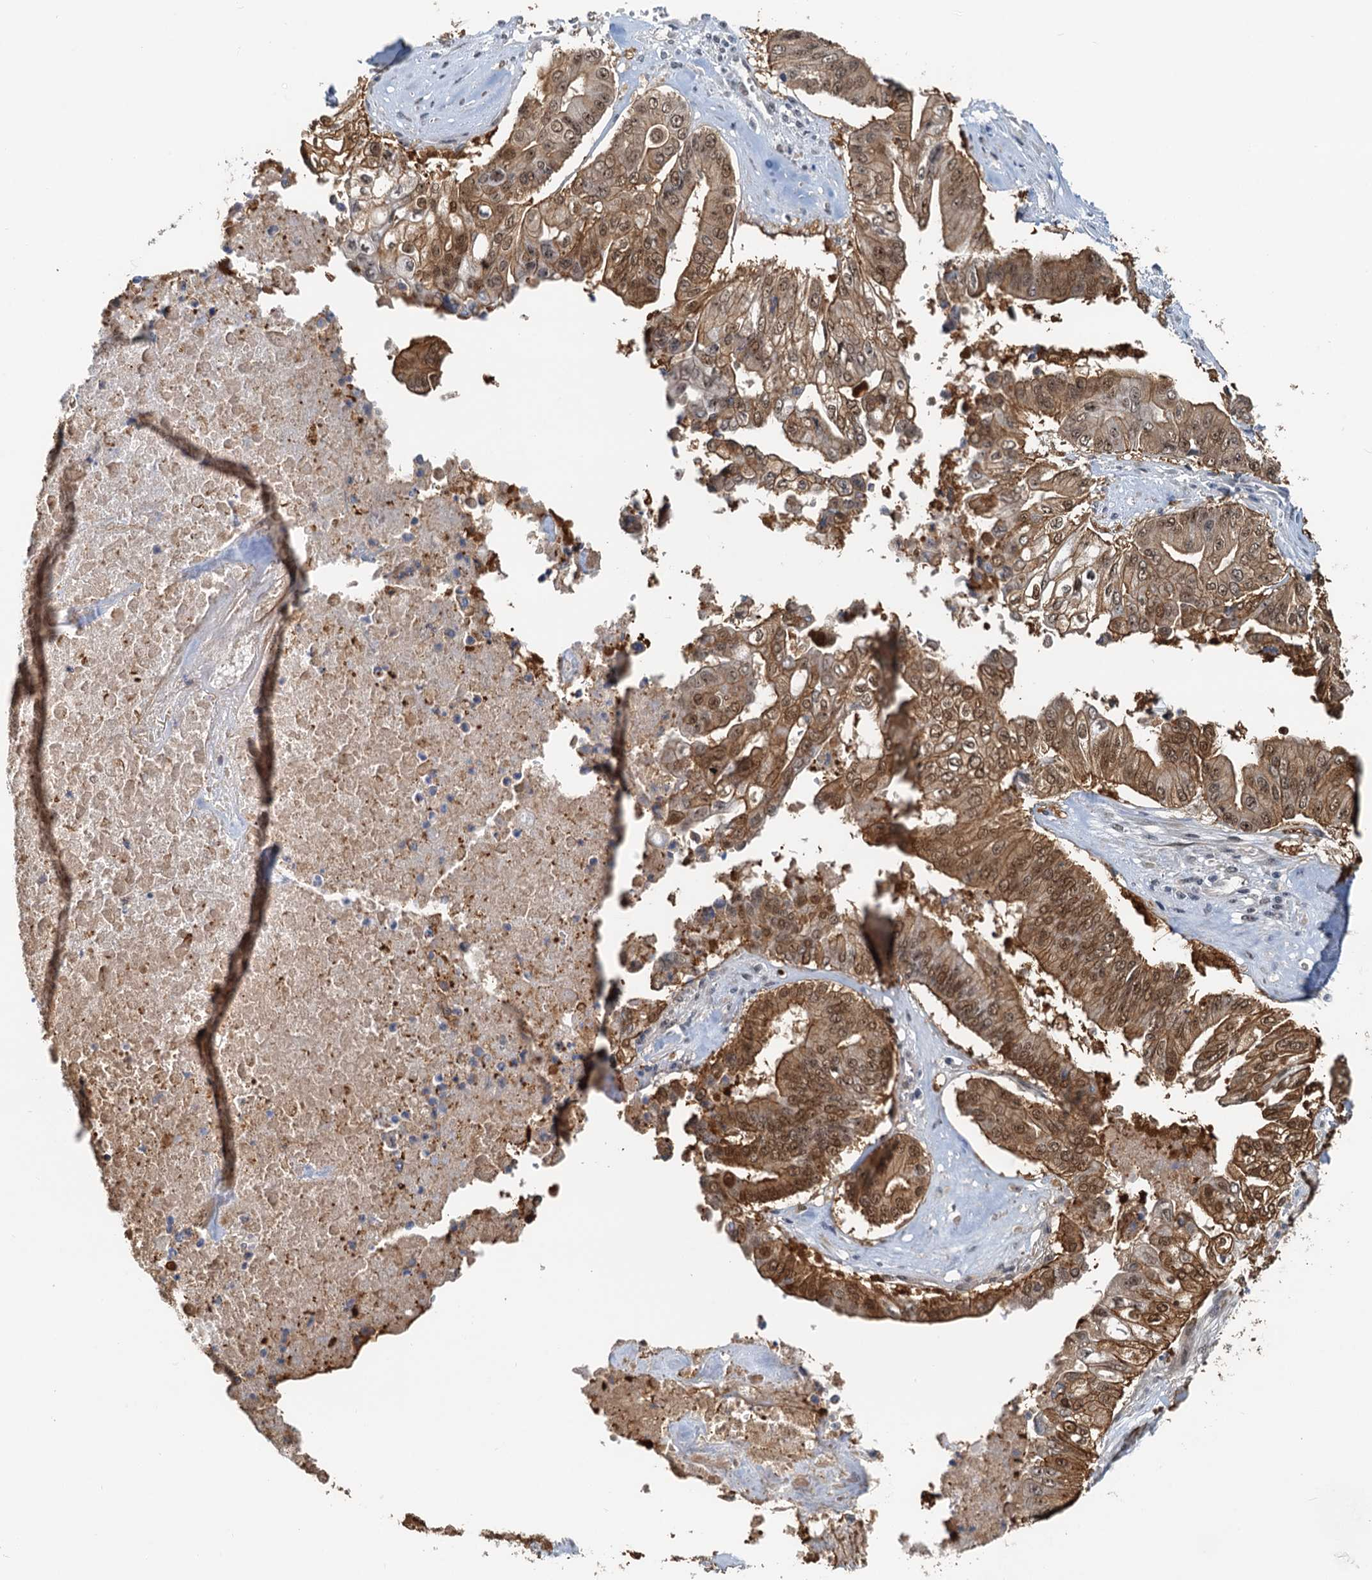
{"staining": {"intensity": "moderate", "quantity": ">75%", "location": "cytoplasmic/membranous,nuclear"}, "tissue": "pancreatic cancer", "cell_type": "Tumor cells", "image_type": "cancer", "snomed": [{"axis": "morphology", "description": "Adenocarcinoma, NOS"}, {"axis": "topography", "description": "Pancreas"}], "caption": "Tumor cells show medium levels of moderate cytoplasmic/membranous and nuclear positivity in about >75% of cells in pancreatic cancer (adenocarcinoma).", "gene": "SPINDOC", "patient": {"sex": "female", "age": 77}}